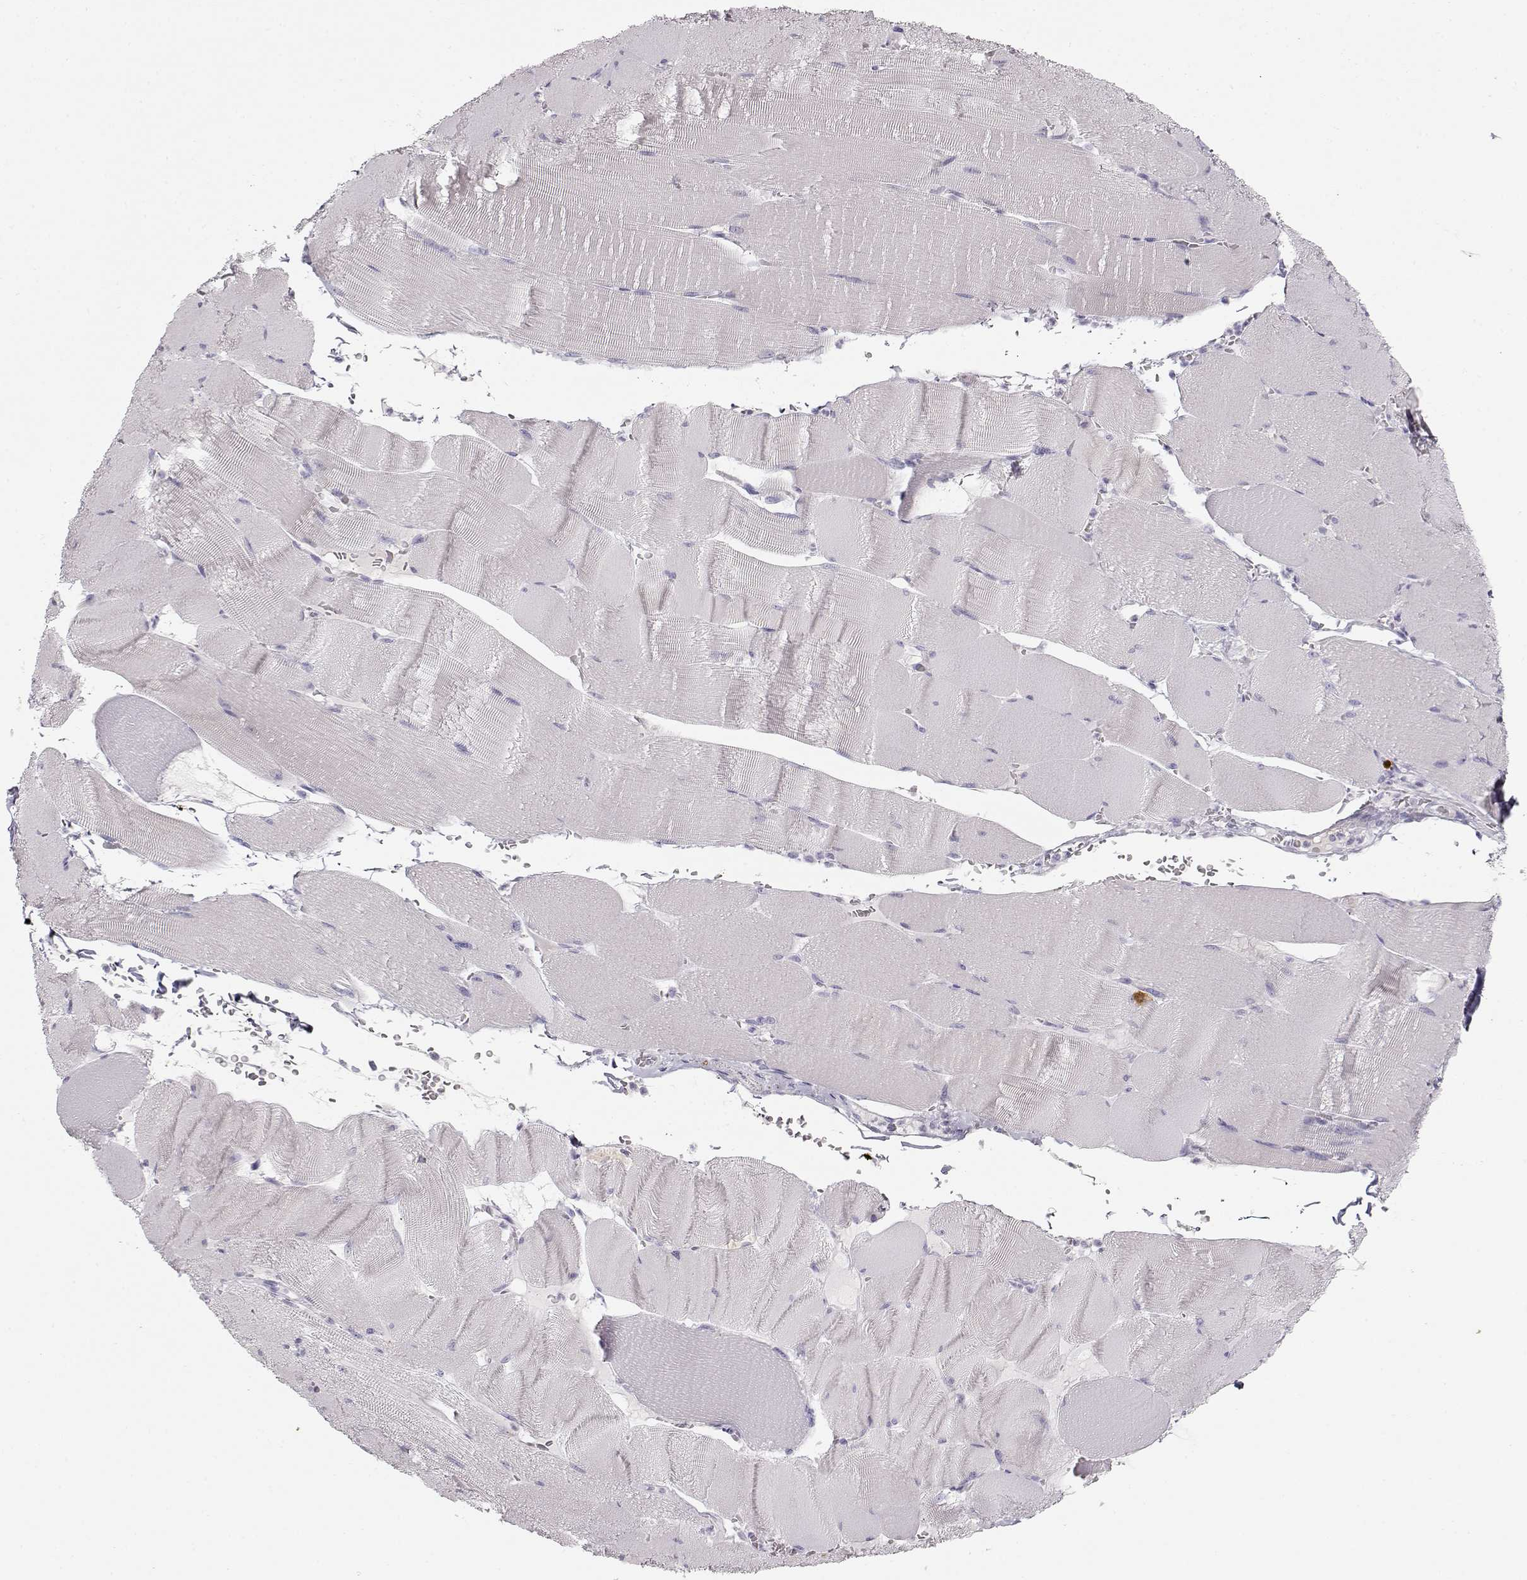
{"staining": {"intensity": "negative", "quantity": "none", "location": "none"}, "tissue": "skeletal muscle", "cell_type": "Myocytes", "image_type": "normal", "snomed": [{"axis": "morphology", "description": "Normal tissue, NOS"}, {"axis": "topography", "description": "Skeletal muscle"}], "caption": "A photomicrograph of human skeletal muscle is negative for staining in myocytes. (DAB immunohistochemistry visualized using brightfield microscopy, high magnification).", "gene": "S100B", "patient": {"sex": "male", "age": 56}}